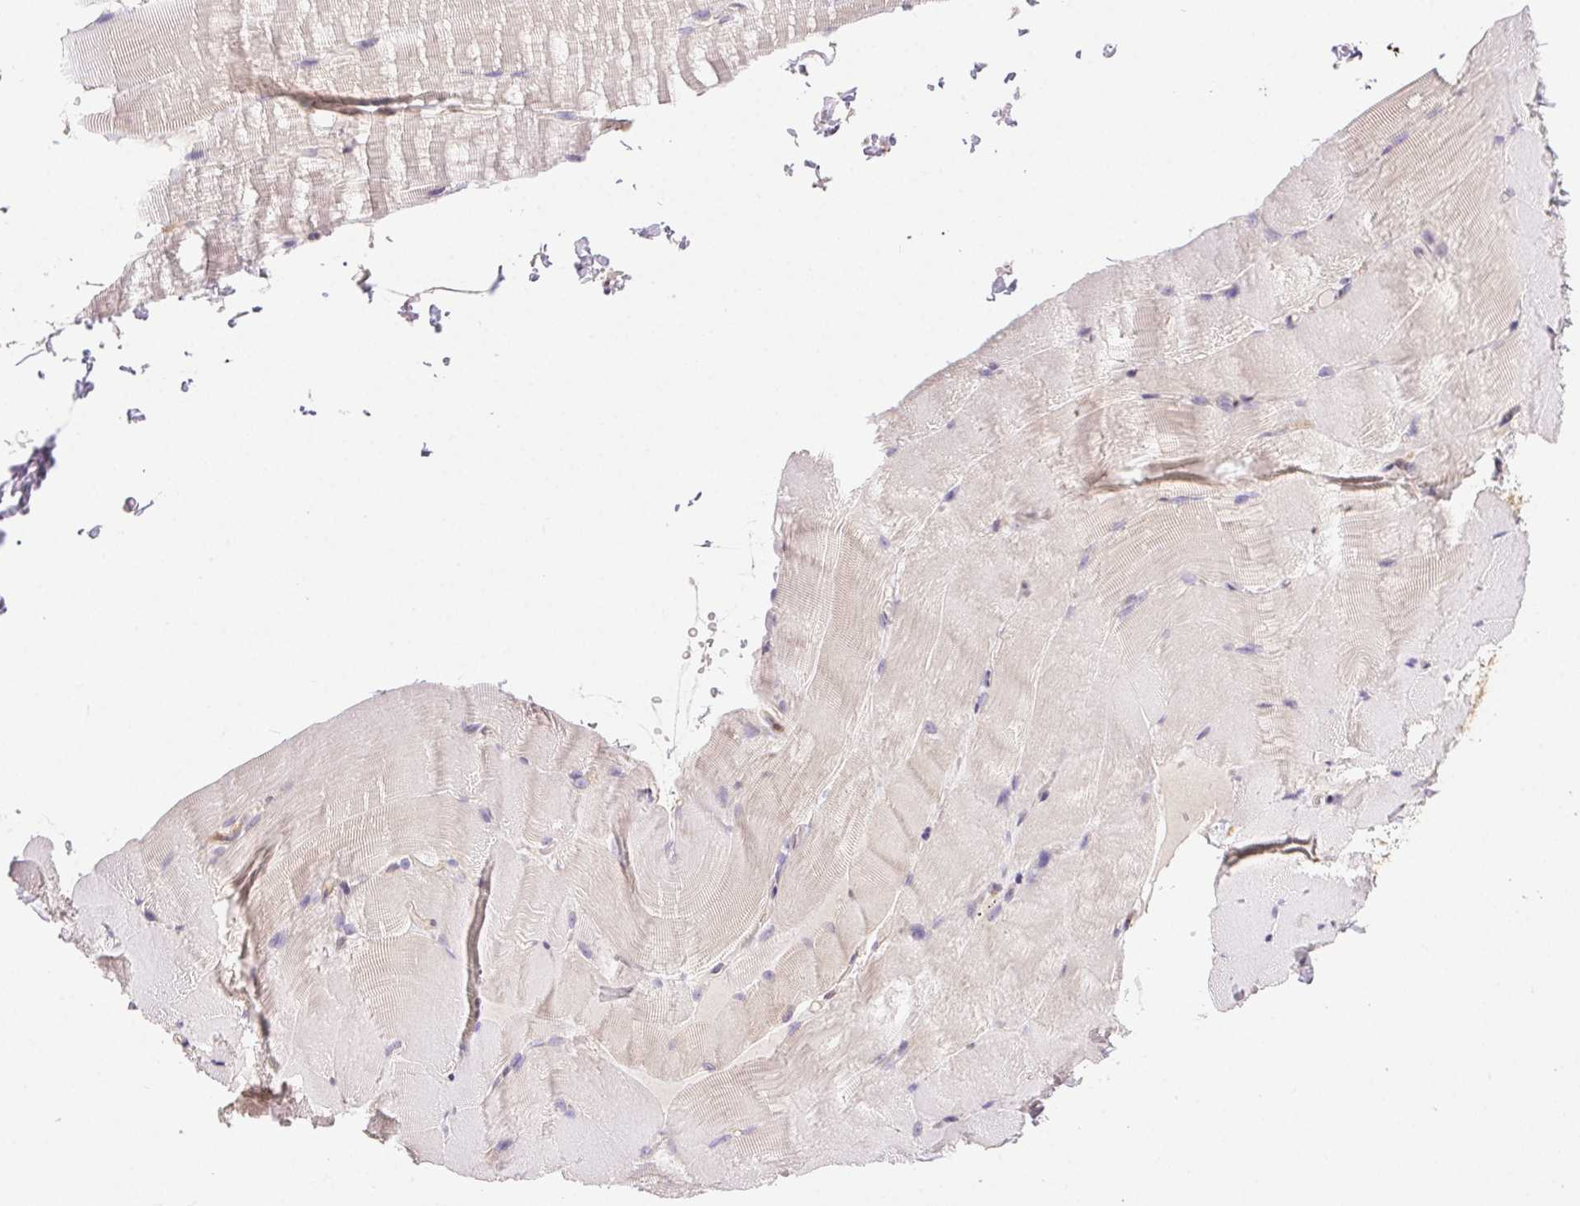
{"staining": {"intensity": "negative", "quantity": "none", "location": "none"}, "tissue": "skeletal muscle", "cell_type": "Myocytes", "image_type": "normal", "snomed": [{"axis": "morphology", "description": "Normal tissue, NOS"}, {"axis": "topography", "description": "Skeletal muscle"}], "caption": "IHC of unremarkable skeletal muscle exhibits no positivity in myocytes.", "gene": "GDI1", "patient": {"sex": "female", "age": 37}}